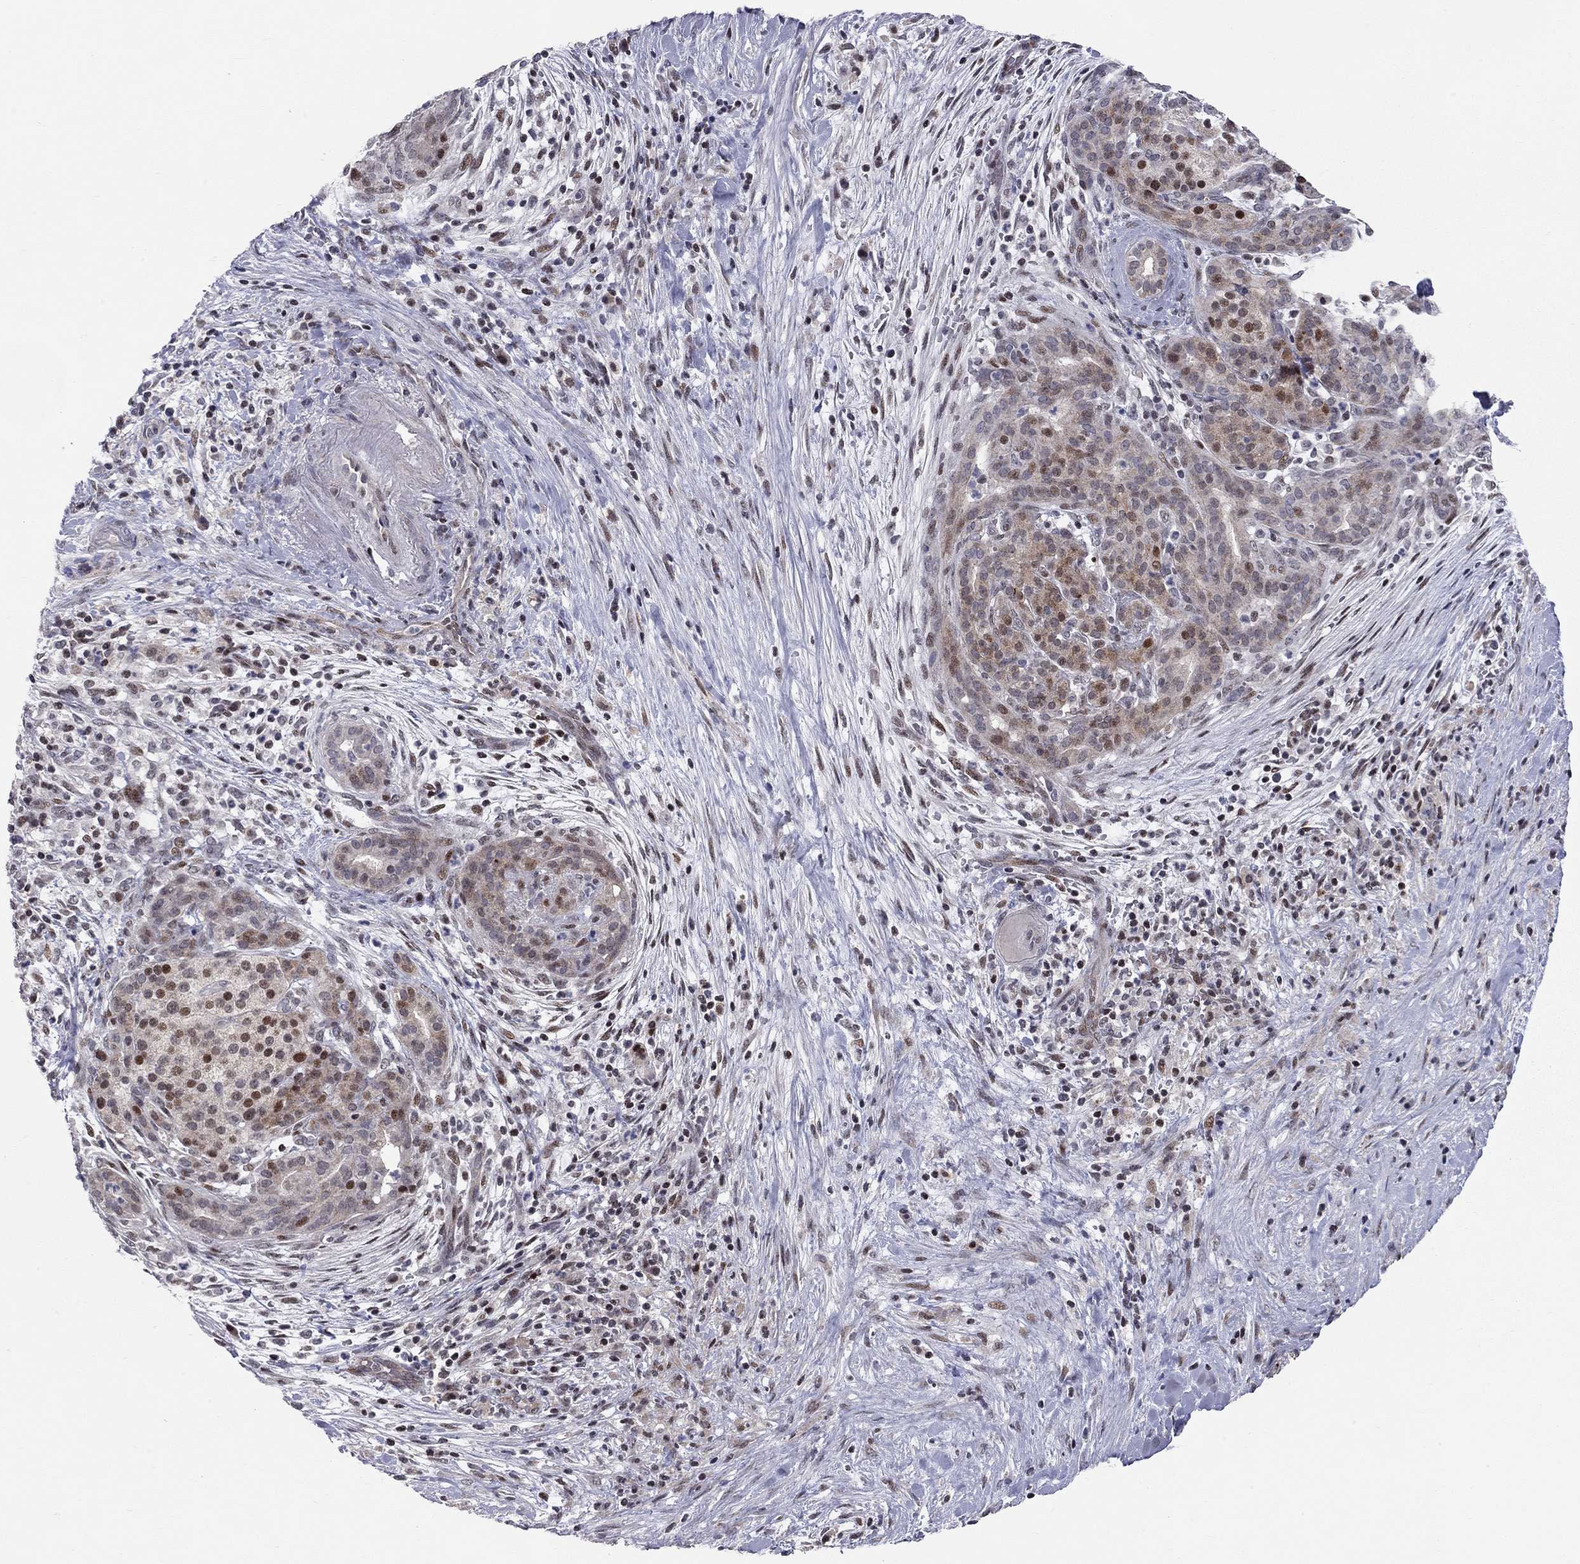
{"staining": {"intensity": "strong", "quantity": "<25%", "location": "nuclear"}, "tissue": "pancreatic cancer", "cell_type": "Tumor cells", "image_type": "cancer", "snomed": [{"axis": "morphology", "description": "Adenocarcinoma, NOS"}, {"axis": "topography", "description": "Pancreas"}], "caption": "Pancreatic cancer (adenocarcinoma) tissue shows strong nuclear positivity in about <25% of tumor cells The protein is shown in brown color, while the nuclei are stained blue.", "gene": "HDAC3", "patient": {"sex": "male", "age": 44}}